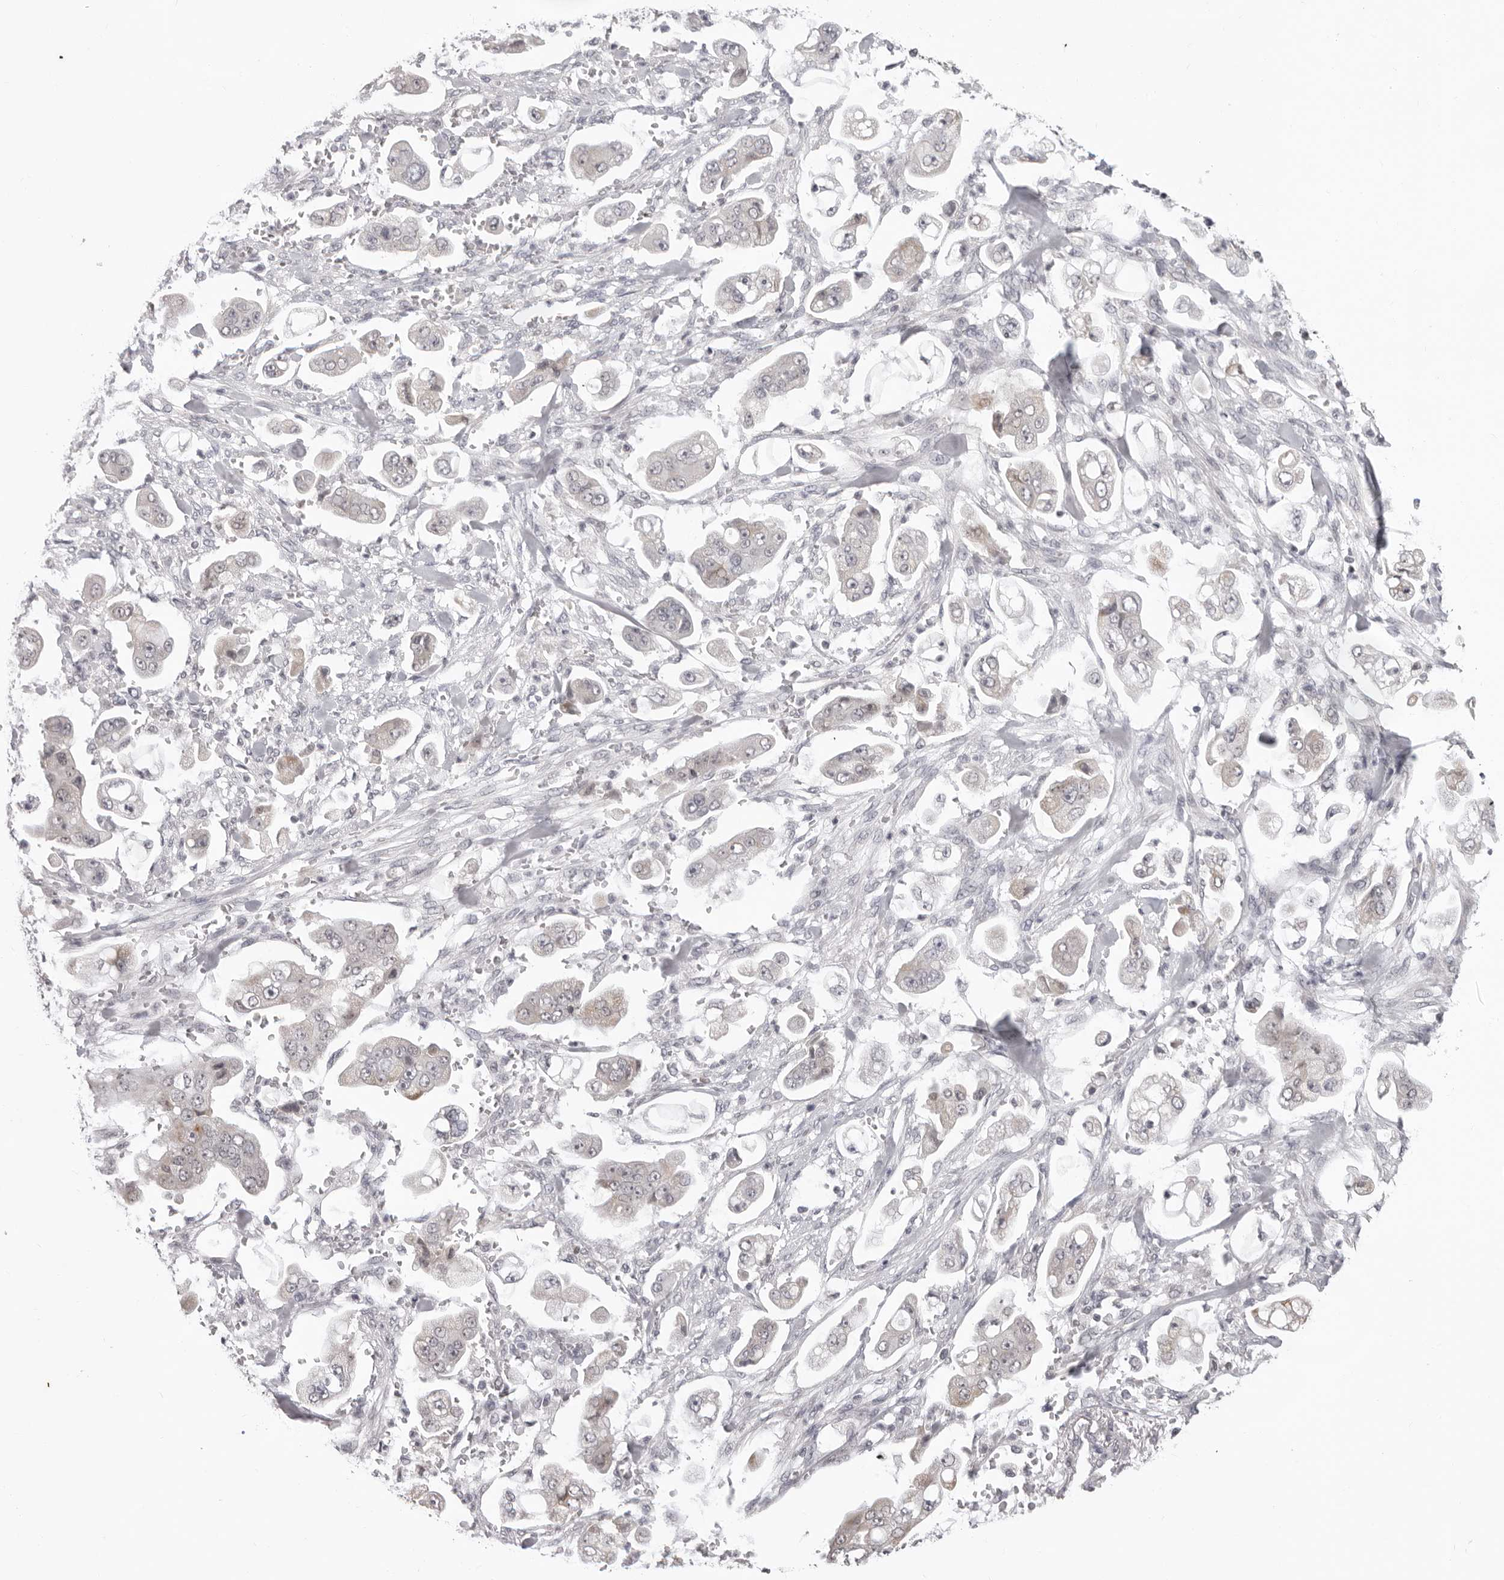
{"staining": {"intensity": "weak", "quantity": "<25%", "location": "cytoplasmic/membranous"}, "tissue": "stomach cancer", "cell_type": "Tumor cells", "image_type": "cancer", "snomed": [{"axis": "morphology", "description": "Adenocarcinoma, NOS"}, {"axis": "topography", "description": "Stomach"}], "caption": "This is an IHC image of stomach adenocarcinoma. There is no positivity in tumor cells.", "gene": "ACP6", "patient": {"sex": "male", "age": 62}}